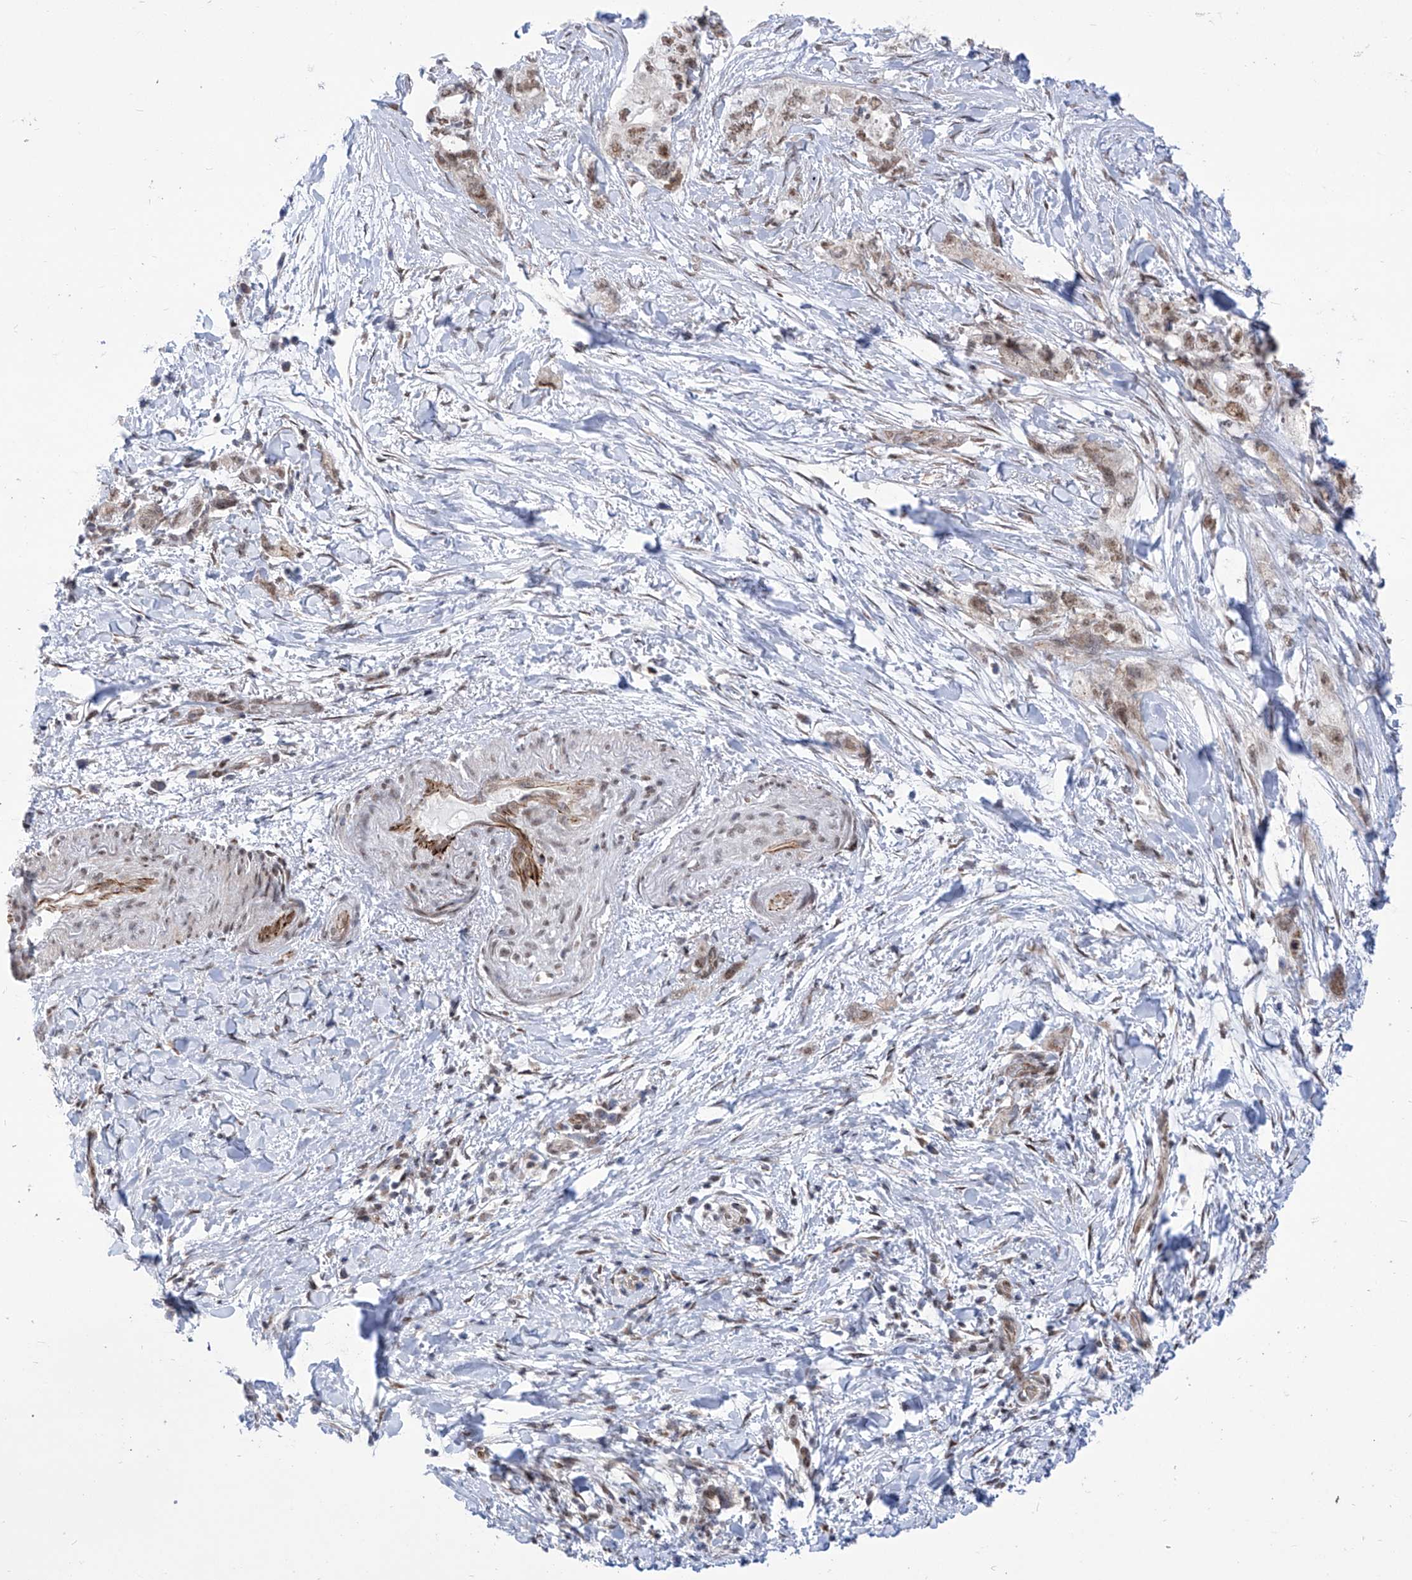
{"staining": {"intensity": "weak", "quantity": ">75%", "location": "nuclear"}, "tissue": "pancreatic cancer", "cell_type": "Tumor cells", "image_type": "cancer", "snomed": [{"axis": "morphology", "description": "Adenocarcinoma, NOS"}, {"axis": "topography", "description": "Pancreas"}], "caption": "An image showing weak nuclear expression in approximately >75% of tumor cells in pancreatic adenocarcinoma, as visualized by brown immunohistochemical staining.", "gene": "CEP290", "patient": {"sex": "female", "age": 73}}